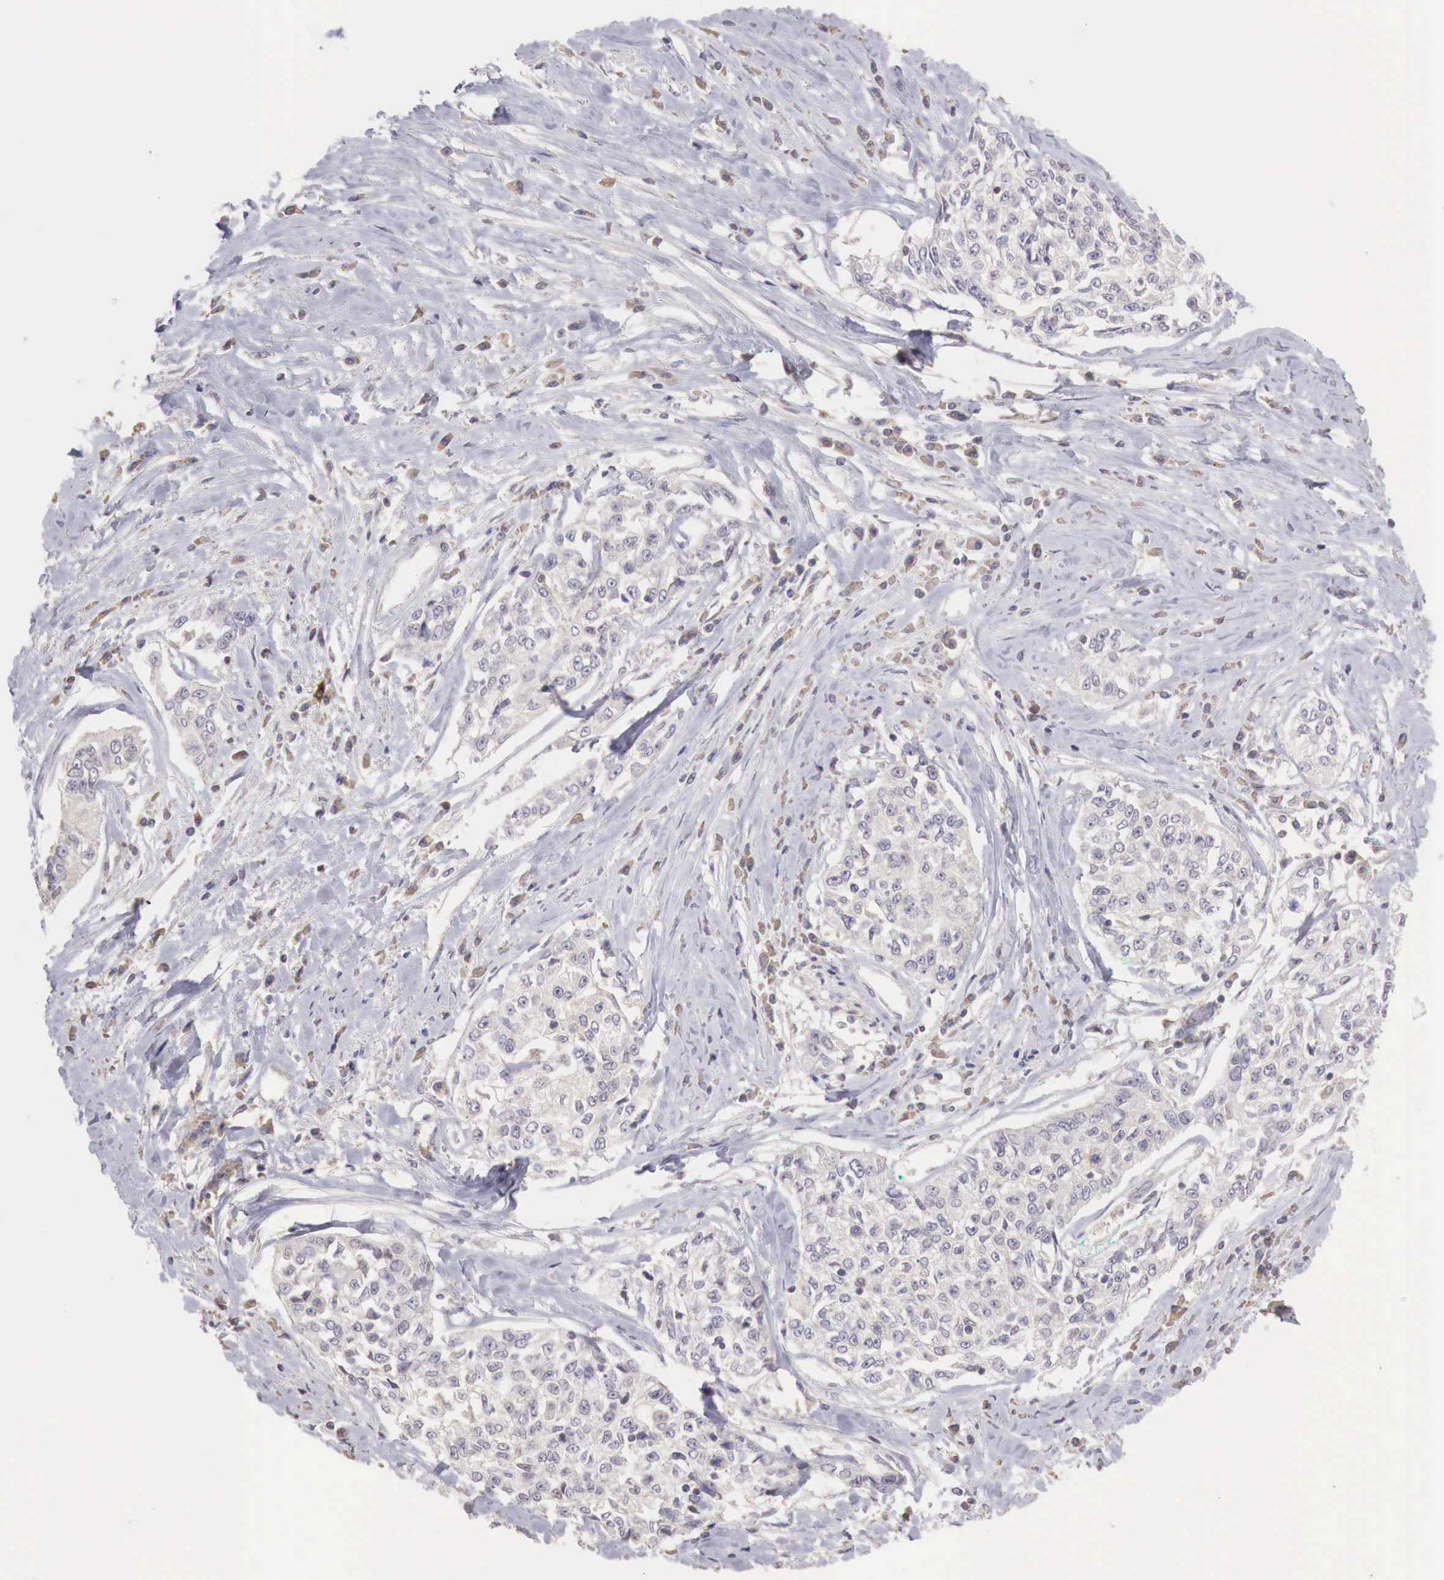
{"staining": {"intensity": "negative", "quantity": "none", "location": "none"}, "tissue": "cervical cancer", "cell_type": "Tumor cells", "image_type": "cancer", "snomed": [{"axis": "morphology", "description": "Squamous cell carcinoma, NOS"}, {"axis": "topography", "description": "Cervix"}], "caption": "Tumor cells show no significant protein expression in squamous cell carcinoma (cervical).", "gene": "TBC1D9", "patient": {"sex": "female", "age": 57}}